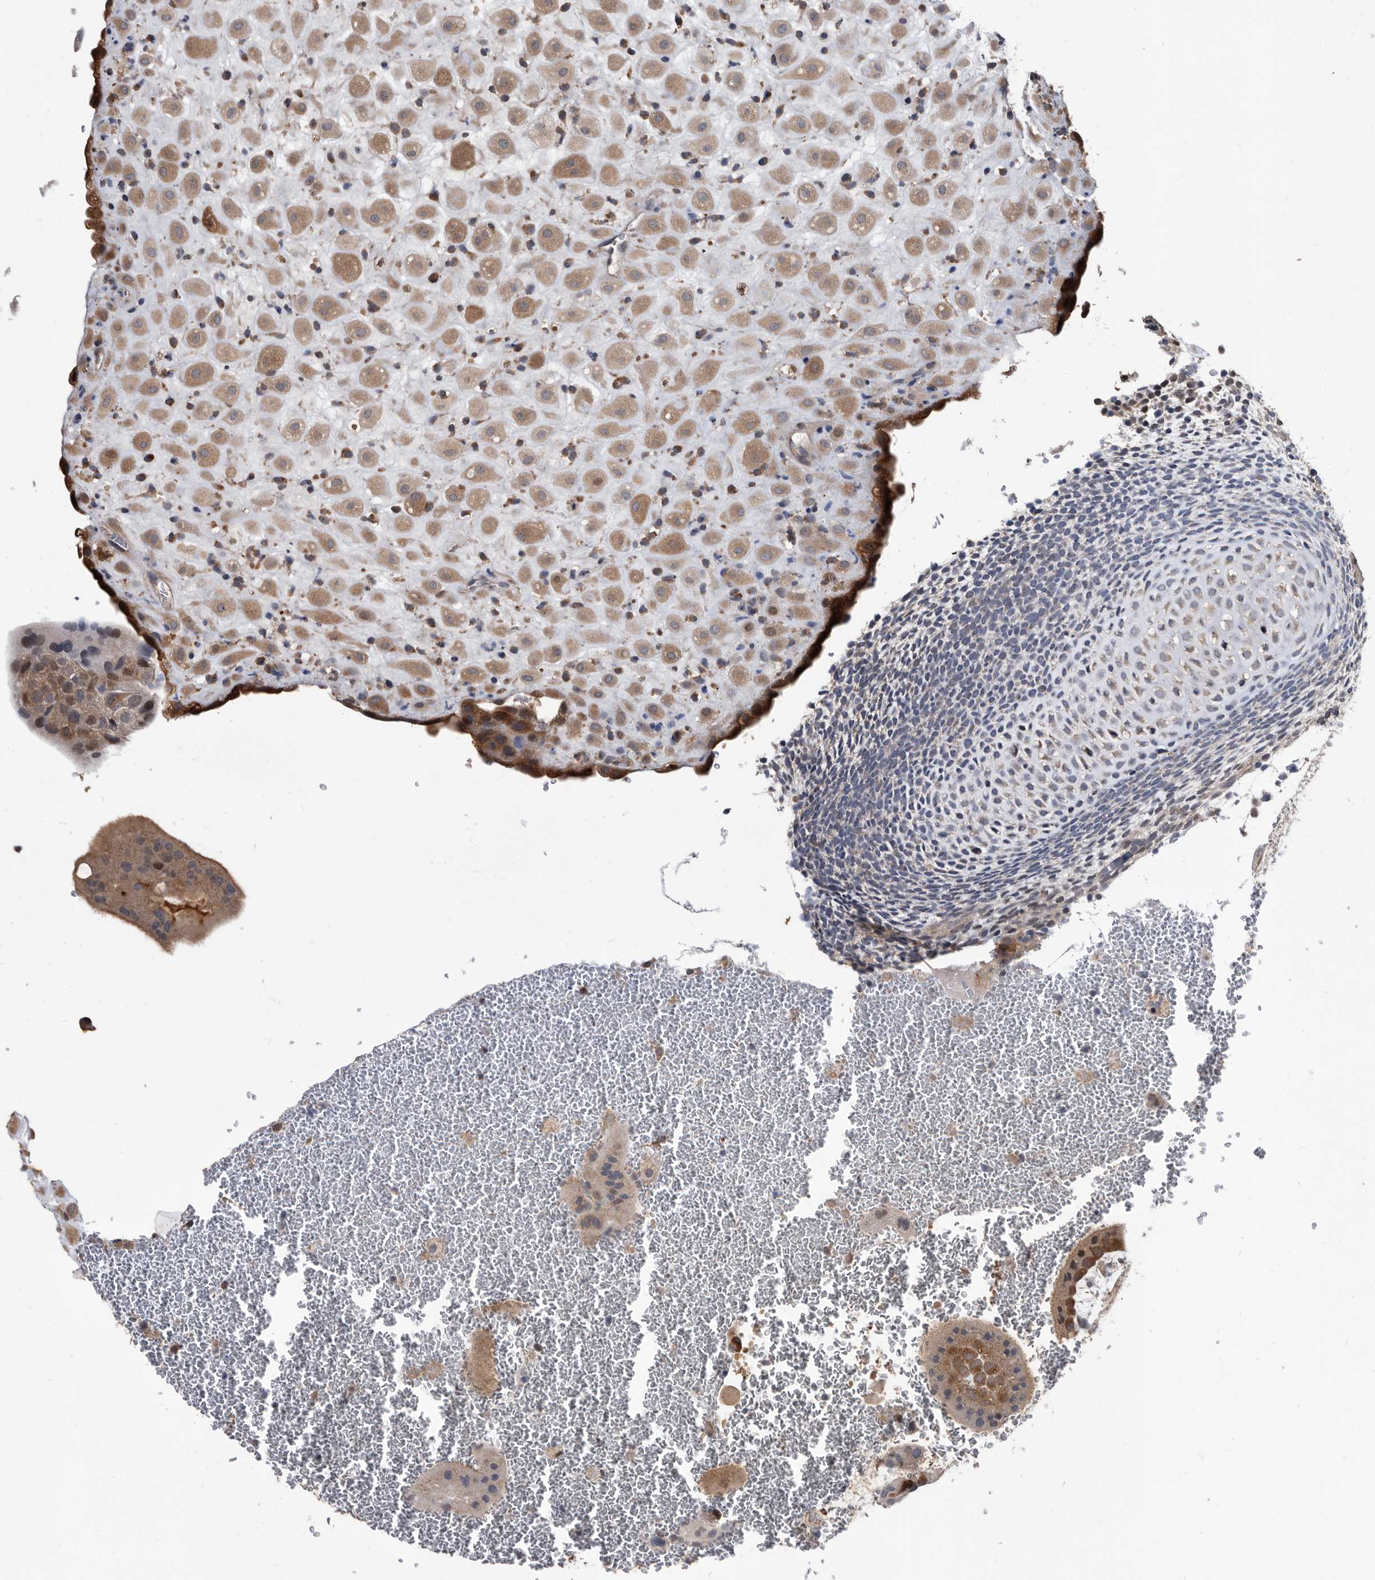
{"staining": {"intensity": "moderate", "quantity": ">75%", "location": "cytoplasmic/membranous"}, "tissue": "placenta", "cell_type": "Decidual cells", "image_type": "normal", "snomed": [{"axis": "morphology", "description": "Normal tissue, NOS"}, {"axis": "topography", "description": "Placenta"}], "caption": "Protein analysis of benign placenta shows moderate cytoplasmic/membranous staining in approximately >75% of decidual cells. (Stains: DAB in brown, nuclei in blue, Microscopy: brightfield microscopy at high magnification).", "gene": "APEH", "patient": {"sex": "female", "age": 35}}